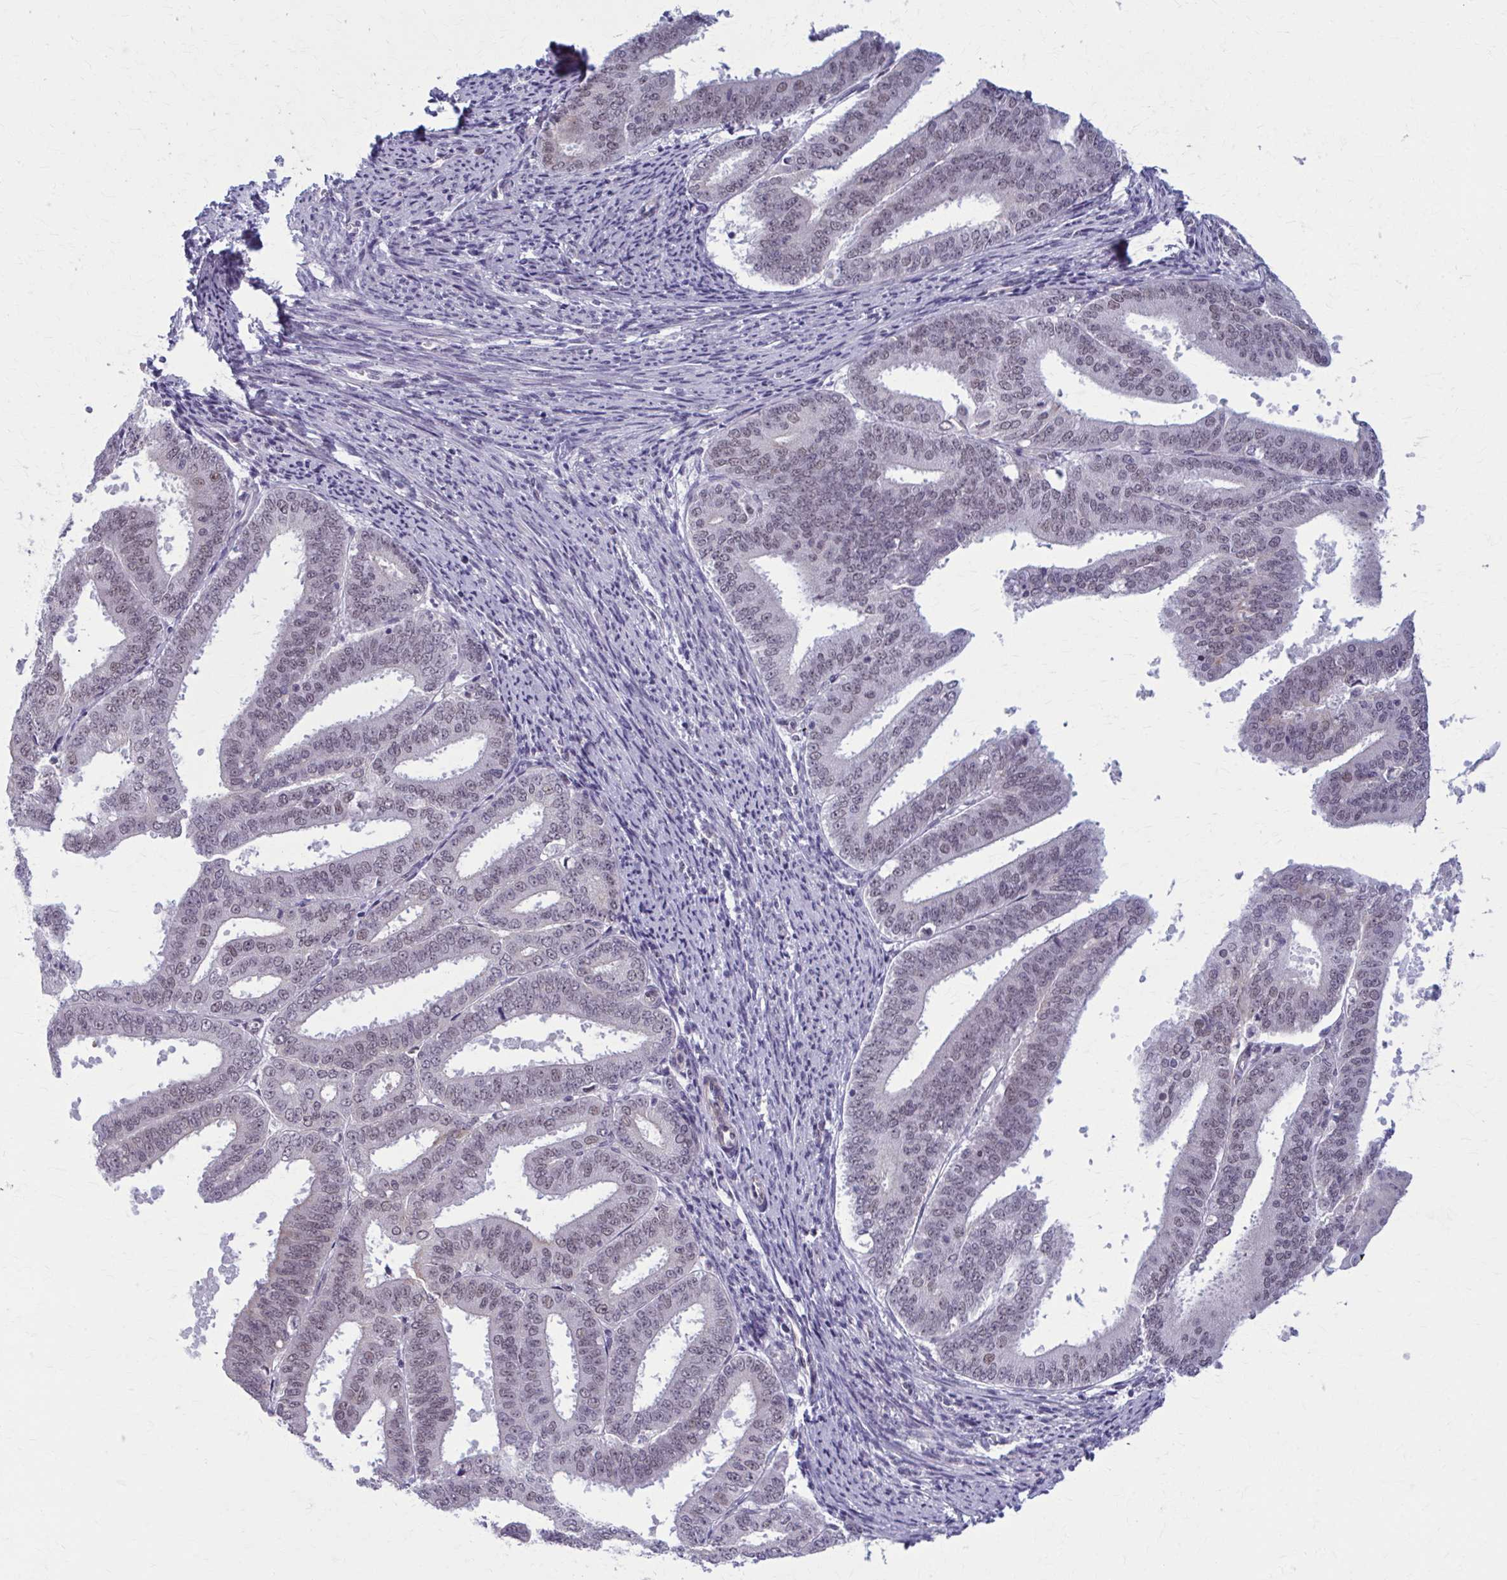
{"staining": {"intensity": "negative", "quantity": "none", "location": "none"}, "tissue": "endometrial cancer", "cell_type": "Tumor cells", "image_type": "cancer", "snomed": [{"axis": "morphology", "description": "Adenocarcinoma, NOS"}, {"axis": "topography", "description": "Endometrium"}], "caption": "High power microscopy micrograph of an immunohistochemistry (IHC) micrograph of endometrial cancer, revealing no significant staining in tumor cells.", "gene": "NUMBL", "patient": {"sex": "female", "age": 63}}